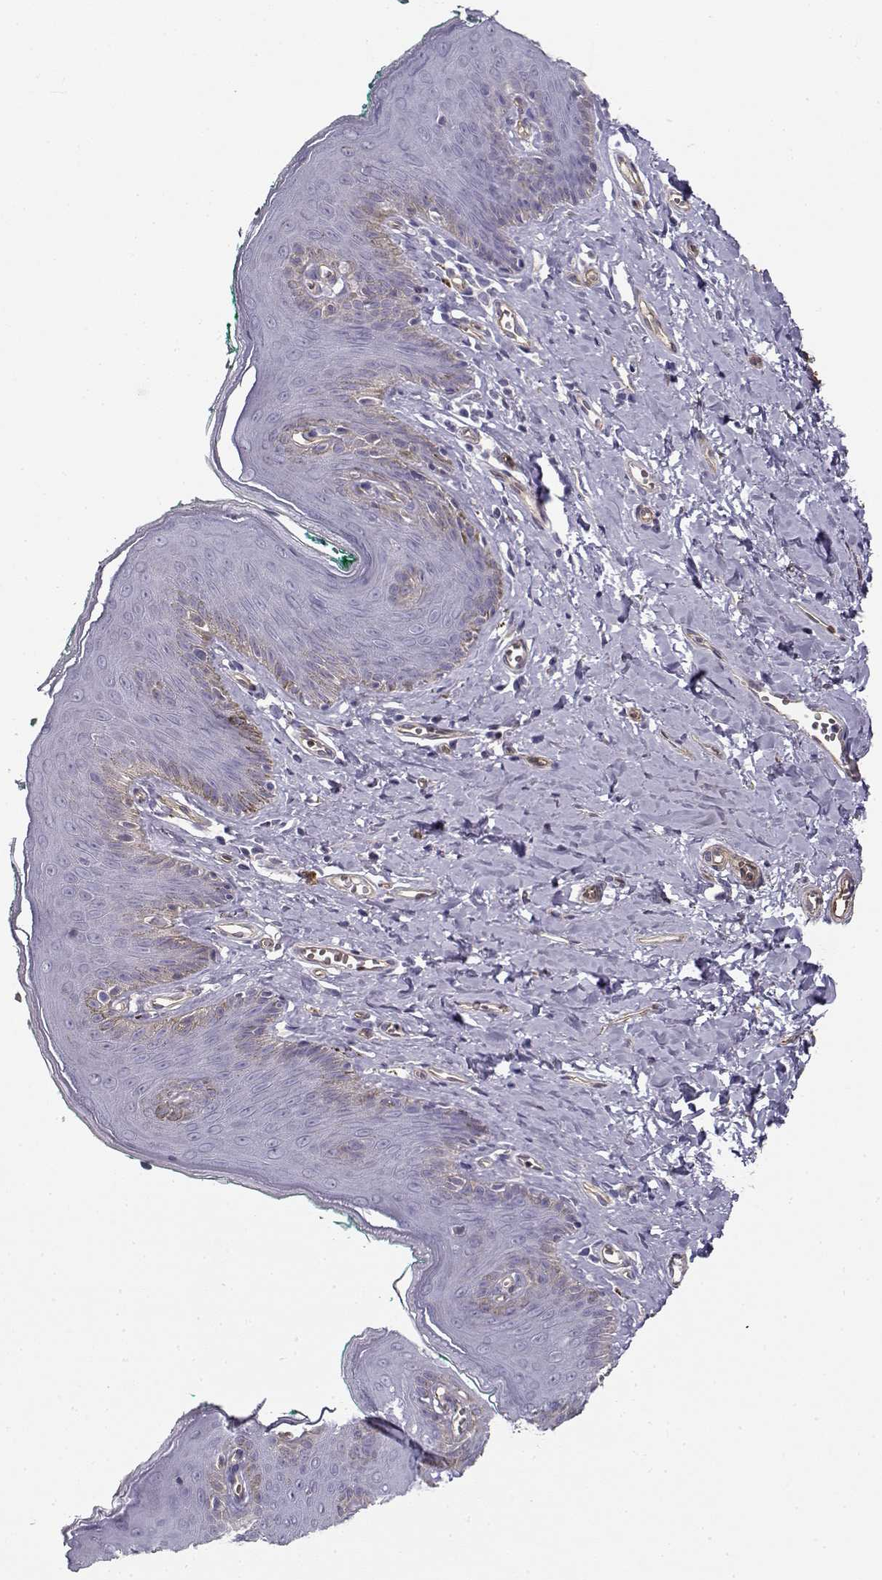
{"staining": {"intensity": "negative", "quantity": "none", "location": "none"}, "tissue": "skin", "cell_type": "Epidermal cells", "image_type": "normal", "snomed": [{"axis": "morphology", "description": "Normal tissue, NOS"}, {"axis": "topography", "description": "Vulva"}], "caption": "IHC histopathology image of unremarkable skin stained for a protein (brown), which shows no staining in epidermal cells. (IHC, brightfield microscopy, high magnification).", "gene": "MYO1A", "patient": {"sex": "female", "age": 66}}